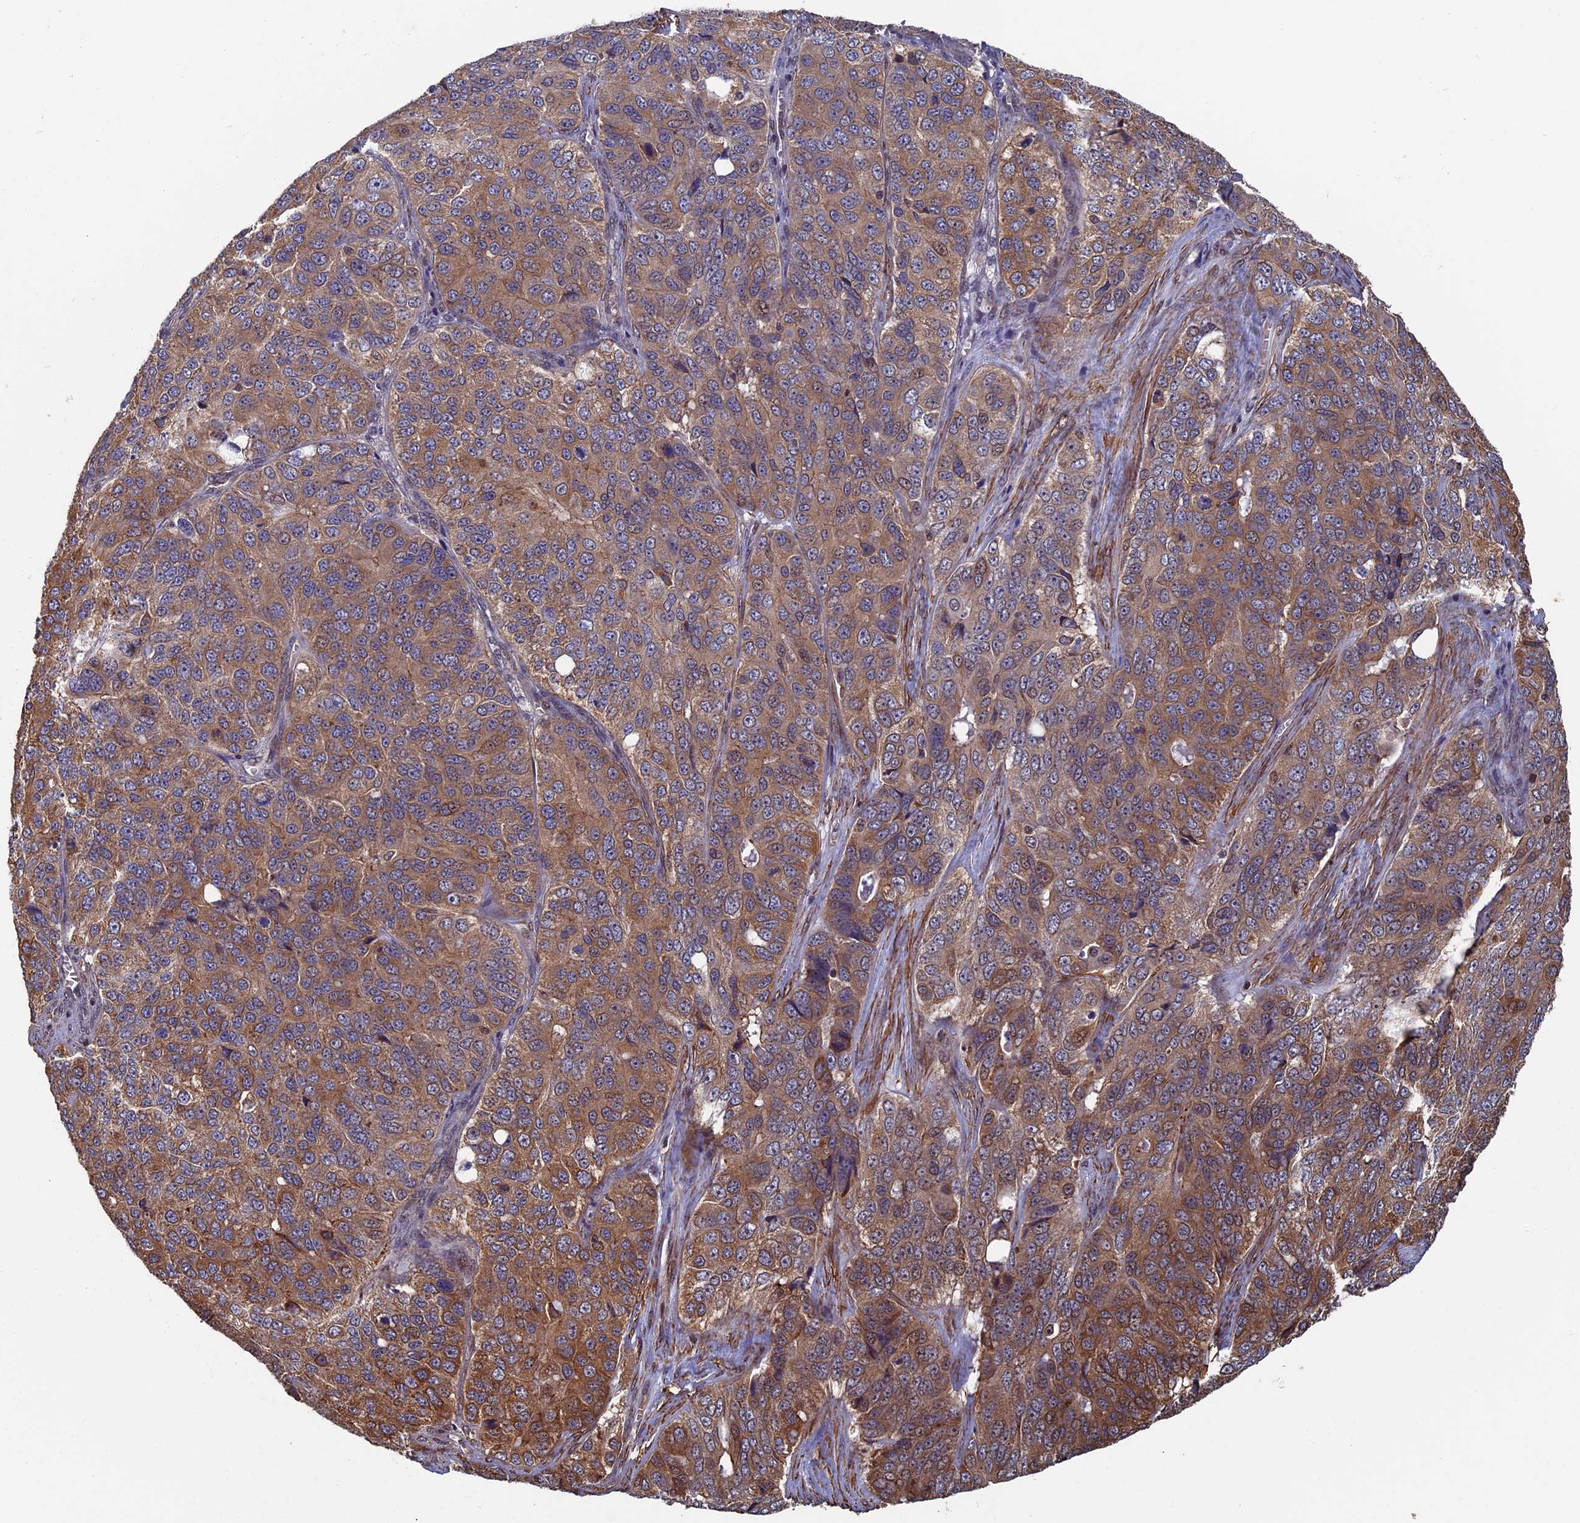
{"staining": {"intensity": "moderate", "quantity": ">75%", "location": "cytoplasmic/membranous"}, "tissue": "ovarian cancer", "cell_type": "Tumor cells", "image_type": "cancer", "snomed": [{"axis": "morphology", "description": "Carcinoma, endometroid"}, {"axis": "topography", "description": "Ovary"}], "caption": "Ovarian endometroid carcinoma stained with immunohistochemistry (IHC) reveals moderate cytoplasmic/membranous positivity in approximately >75% of tumor cells.", "gene": "CTDP1", "patient": {"sex": "female", "age": 51}}